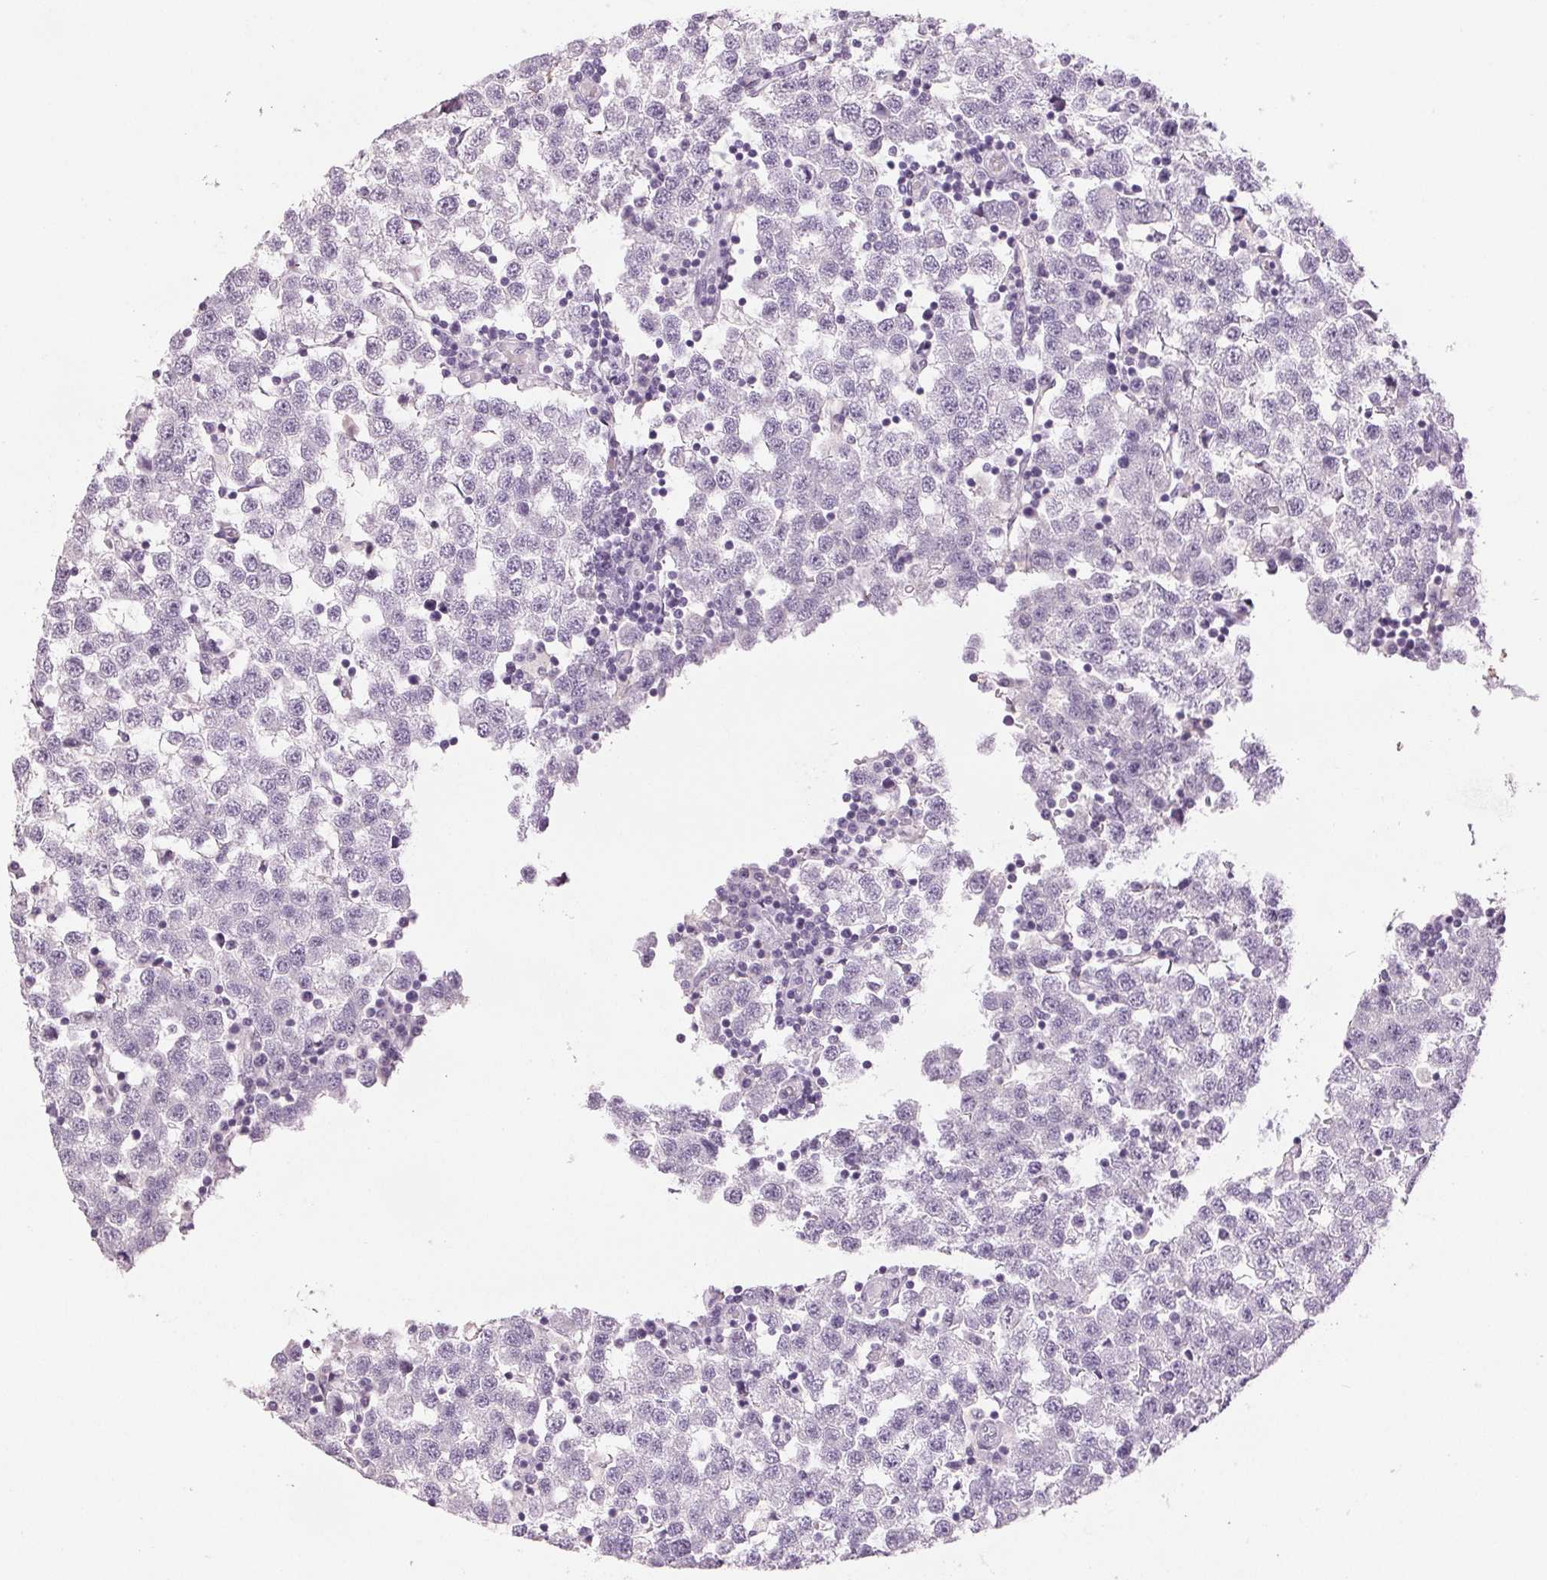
{"staining": {"intensity": "negative", "quantity": "none", "location": "none"}, "tissue": "testis cancer", "cell_type": "Tumor cells", "image_type": "cancer", "snomed": [{"axis": "morphology", "description": "Seminoma, NOS"}, {"axis": "topography", "description": "Testis"}], "caption": "A high-resolution image shows IHC staining of testis seminoma, which shows no significant staining in tumor cells.", "gene": "LTF", "patient": {"sex": "male", "age": 34}}